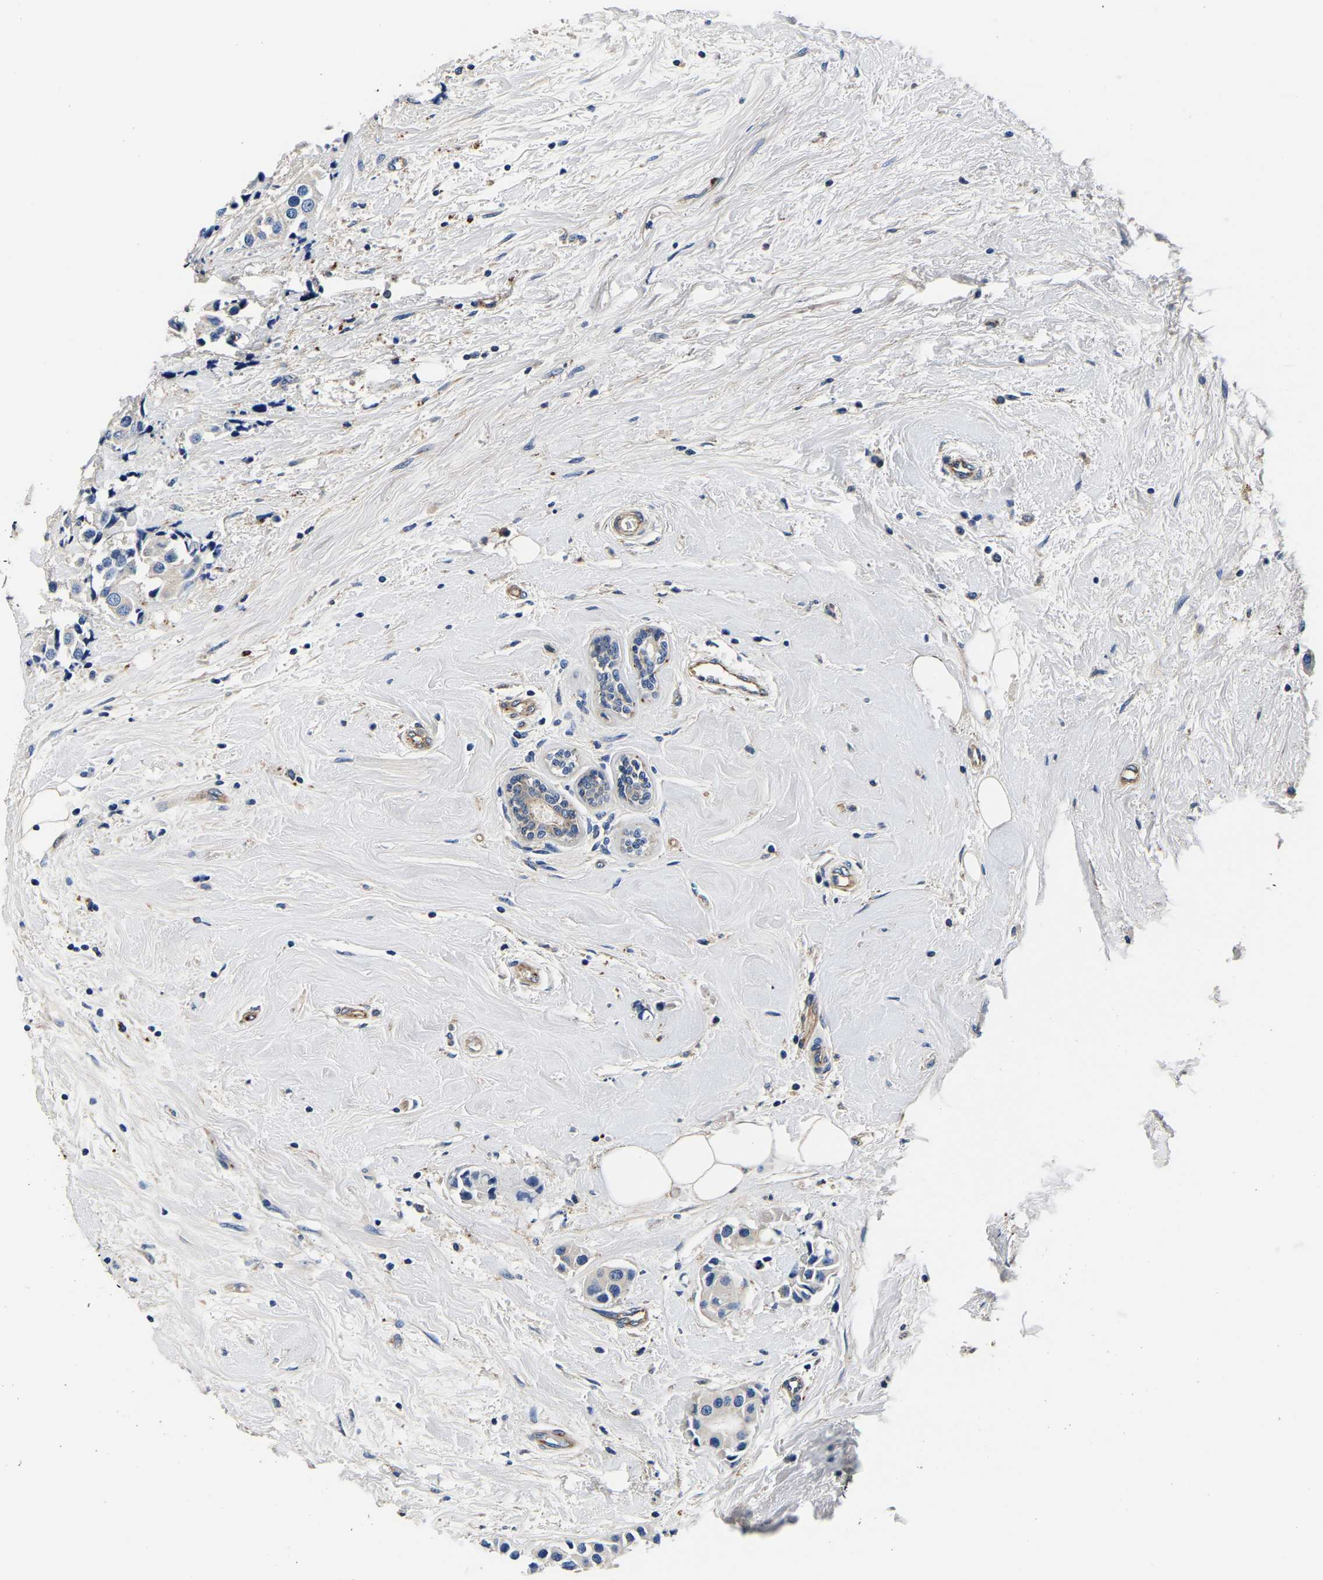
{"staining": {"intensity": "negative", "quantity": "none", "location": "none"}, "tissue": "breast cancer", "cell_type": "Tumor cells", "image_type": "cancer", "snomed": [{"axis": "morphology", "description": "Normal tissue, NOS"}, {"axis": "morphology", "description": "Duct carcinoma"}, {"axis": "topography", "description": "Breast"}], "caption": "Immunohistochemical staining of breast intraductal carcinoma shows no significant staining in tumor cells. (Brightfield microscopy of DAB (3,3'-diaminobenzidine) IHC at high magnification).", "gene": "SH3GLB1", "patient": {"sex": "female", "age": 39}}